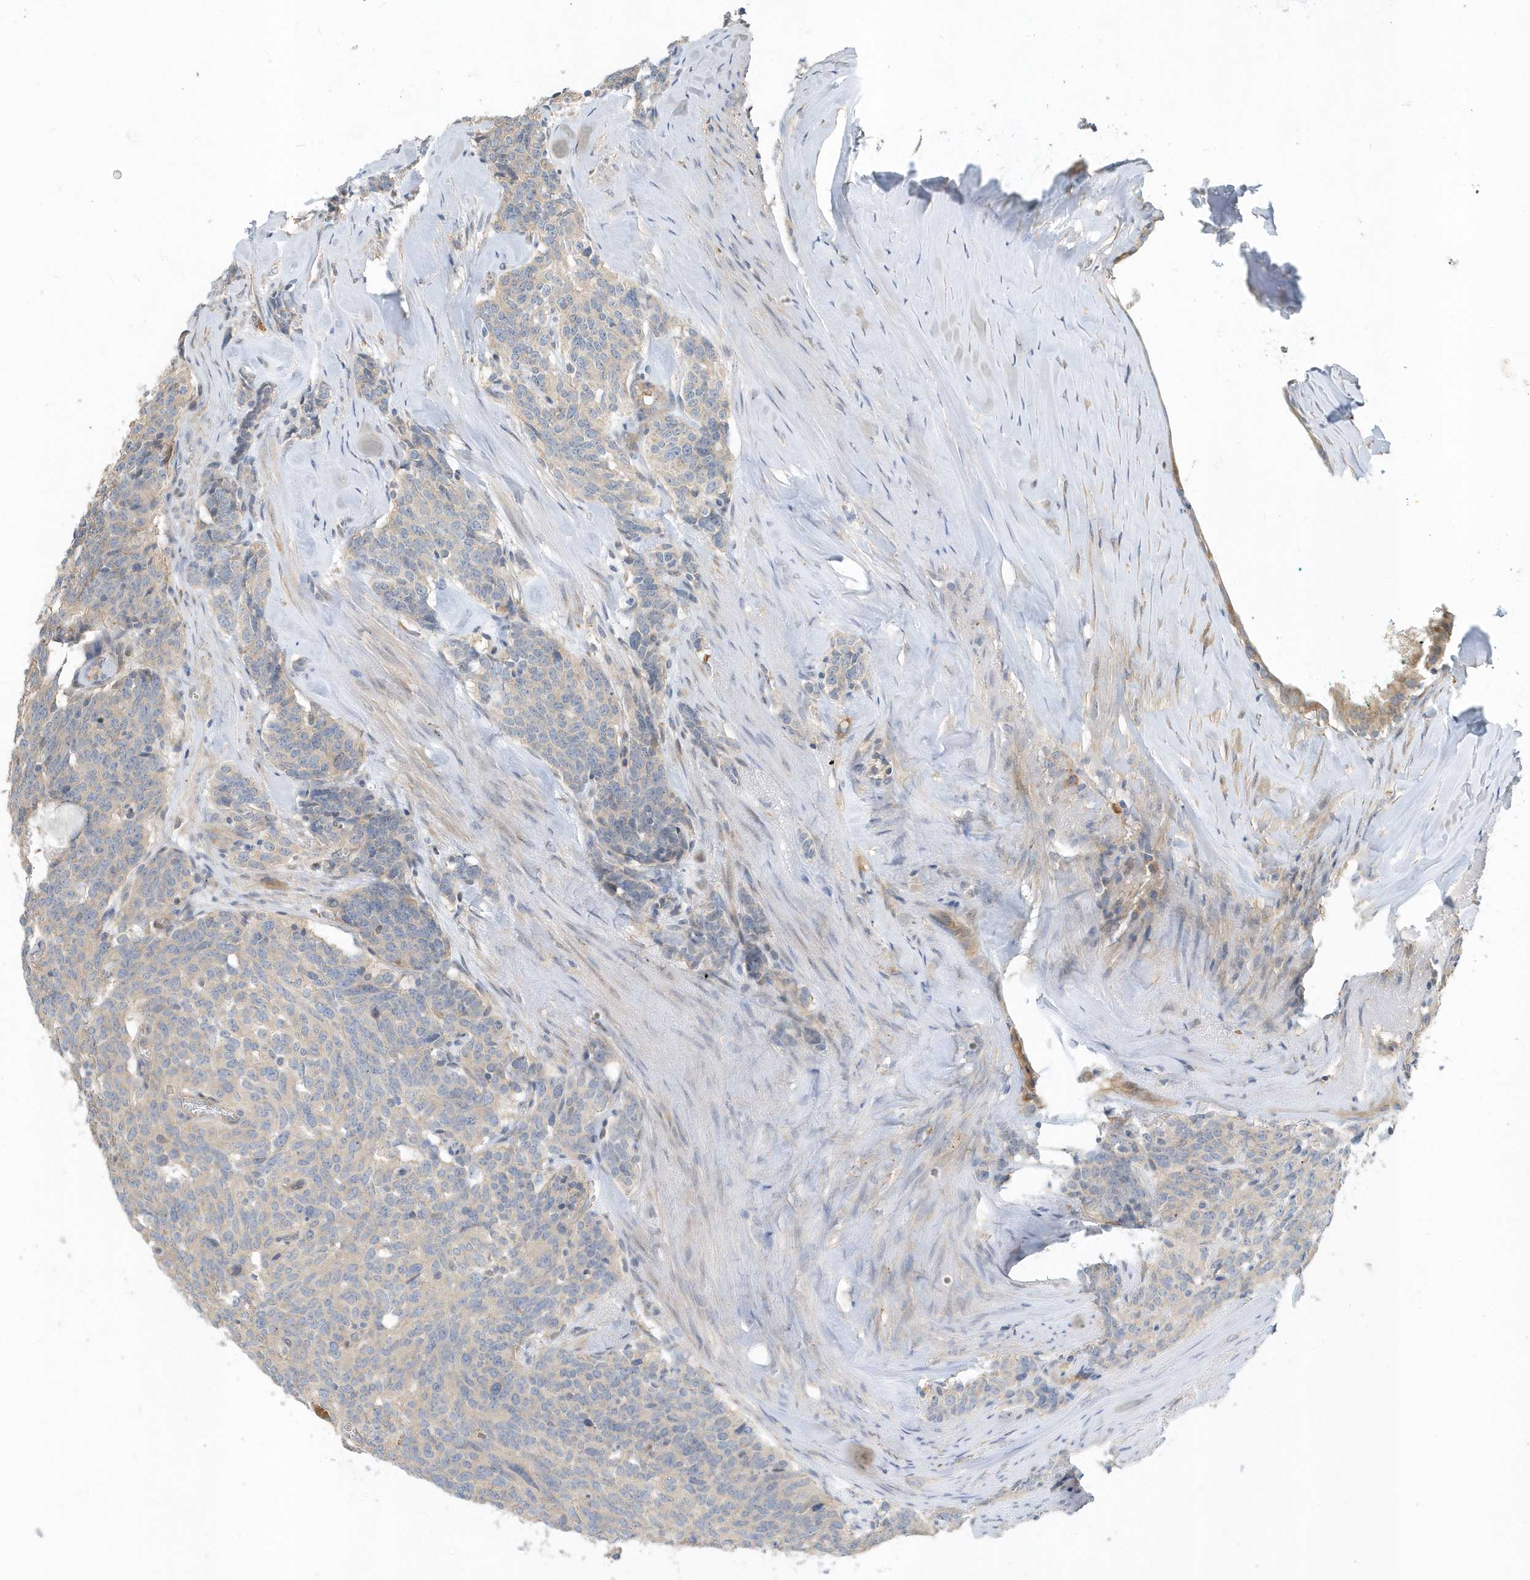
{"staining": {"intensity": "negative", "quantity": "none", "location": "none"}, "tissue": "carcinoid", "cell_type": "Tumor cells", "image_type": "cancer", "snomed": [{"axis": "morphology", "description": "Carcinoid, malignant, NOS"}, {"axis": "topography", "description": "Lung"}], "caption": "High magnification brightfield microscopy of carcinoid (malignant) stained with DAB (brown) and counterstained with hematoxylin (blue): tumor cells show no significant positivity.", "gene": "USP53", "patient": {"sex": "female", "age": 46}}